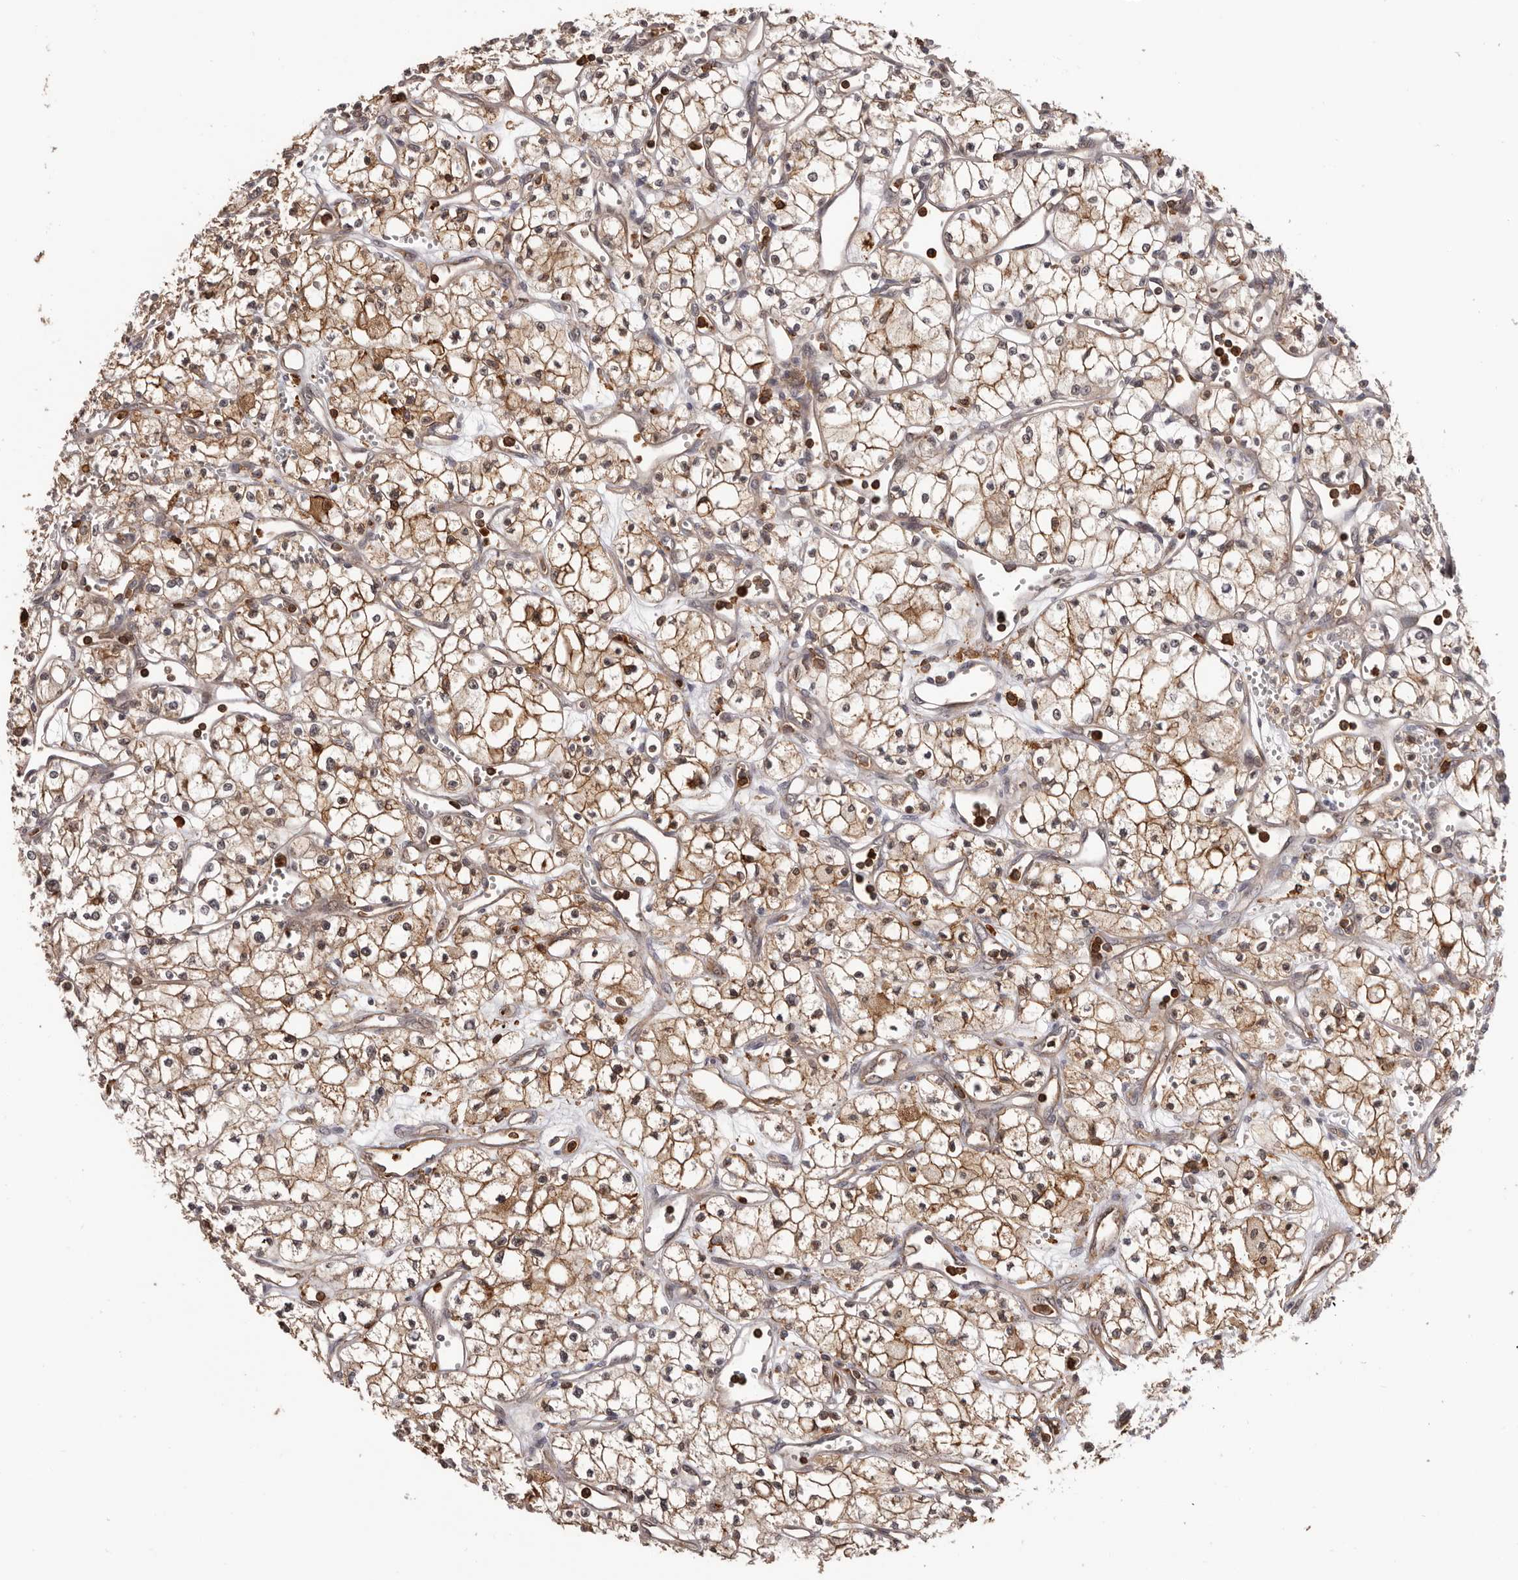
{"staining": {"intensity": "moderate", "quantity": ">75%", "location": "cytoplasmic/membranous,nuclear"}, "tissue": "renal cancer", "cell_type": "Tumor cells", "image_type": "cancer", "snomed": [{"axis": "morphology", "description": "Adenocarcinoma, NOS"}, {"axis": "topography", "description": "Kidney"}], "caption": "Protein expression analysis of human renal cancer (adenocarcinoma) reveals moderate cytoplasmic/membranous and nuclear expression in approximately >75% of tumor cells.", "gene": "PRR12", "patient": {"sex": "male", "age": 59}}